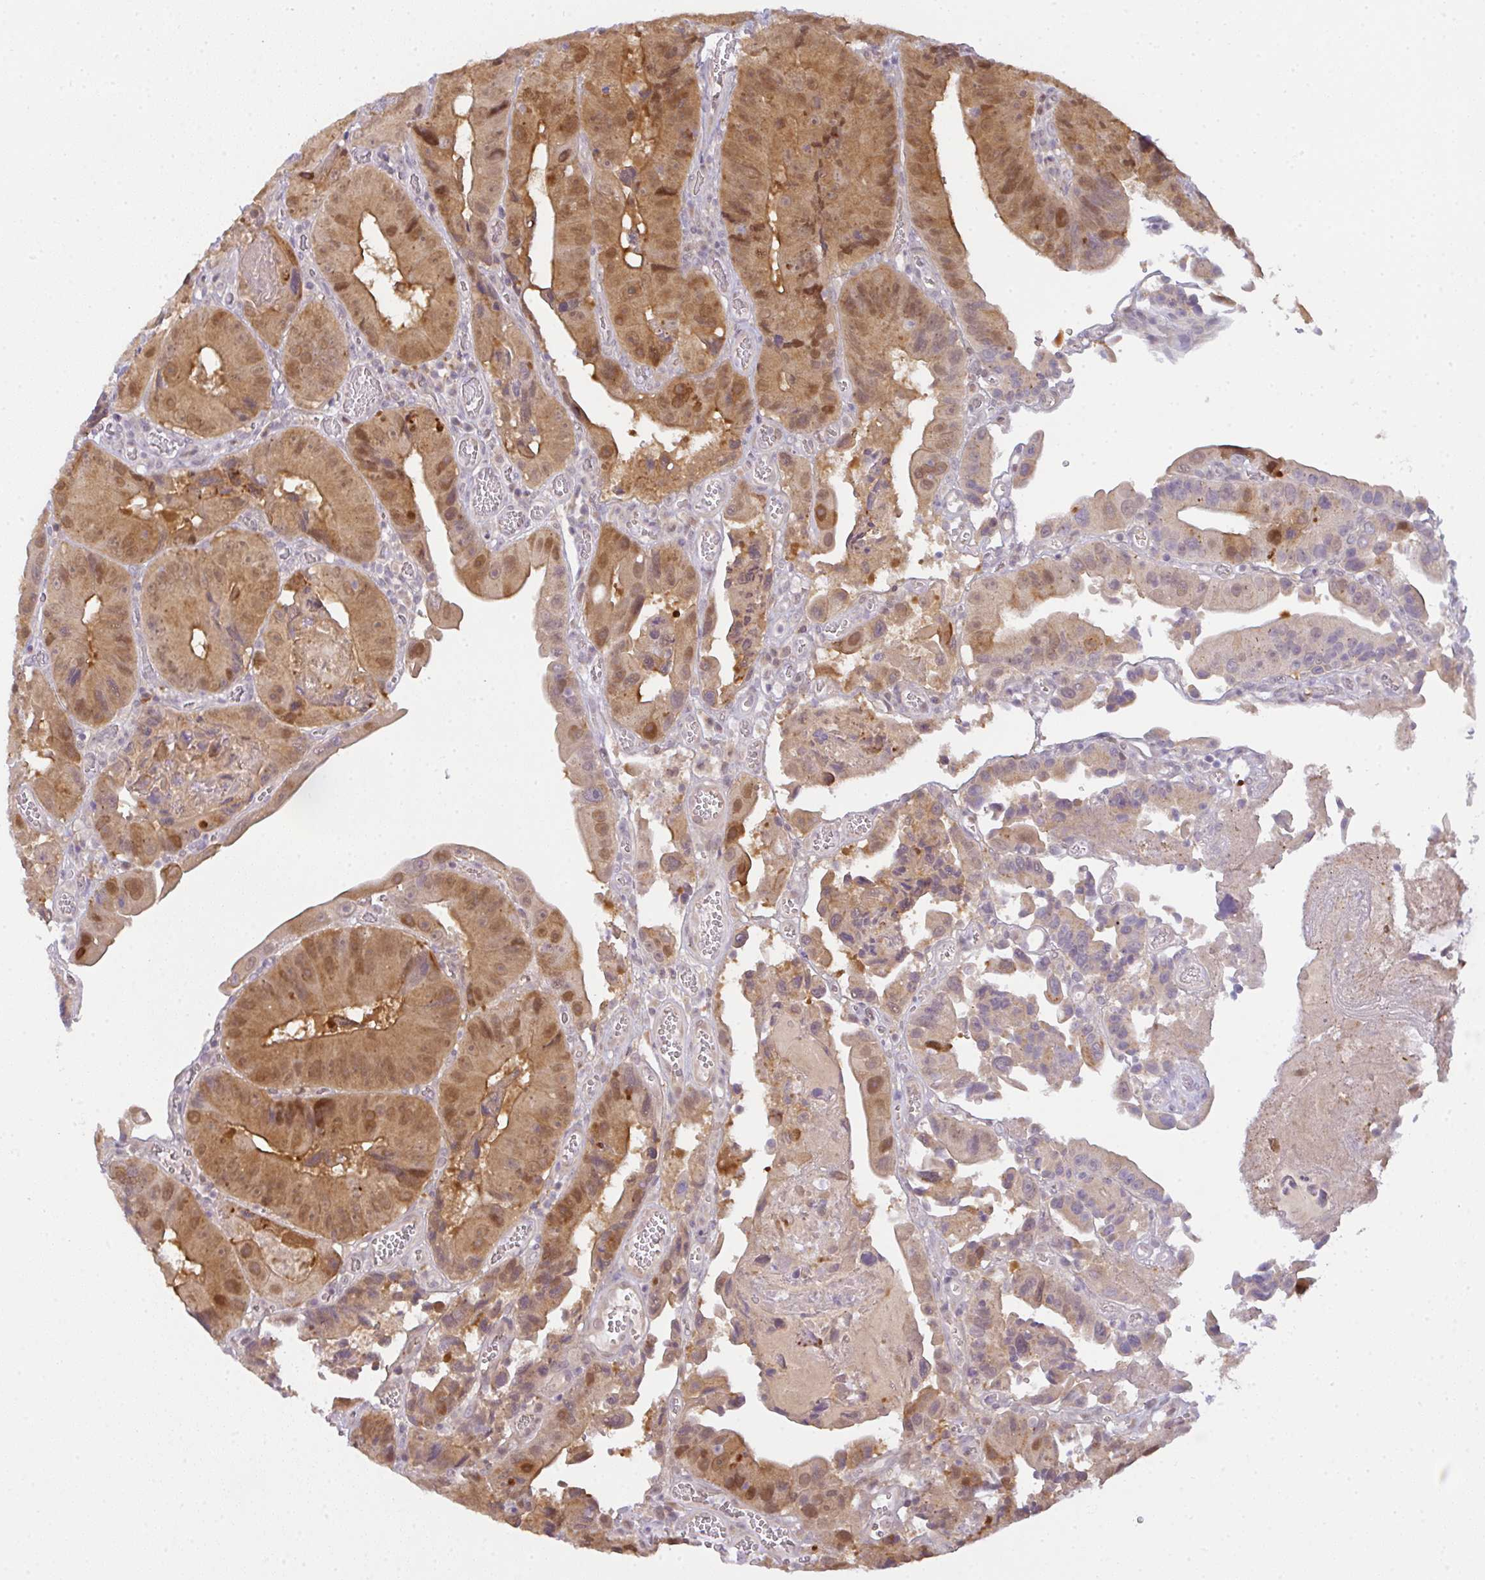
{"staining": {"intensity": "moderate", "quantity": ">75%", "location": "cytoplasmic/membranous,nuclear"}, "tissue": "colorectal cancer", "cell_type": "Tumor cells", "image_type": "cancer", "snomed": [{"axis": "morphology", "description": "Adenocarcinoma, NOS"}, {"axis": "topography", "description": "Colon"}], "caption": "Tumor cells display moderate cytoplasmic/membranous and nuclear expression in about >75% of cells in adenocarcinoma (colorectal).", "gene": "CSE1L", "patient": {"sex": "female", "age": 86}}